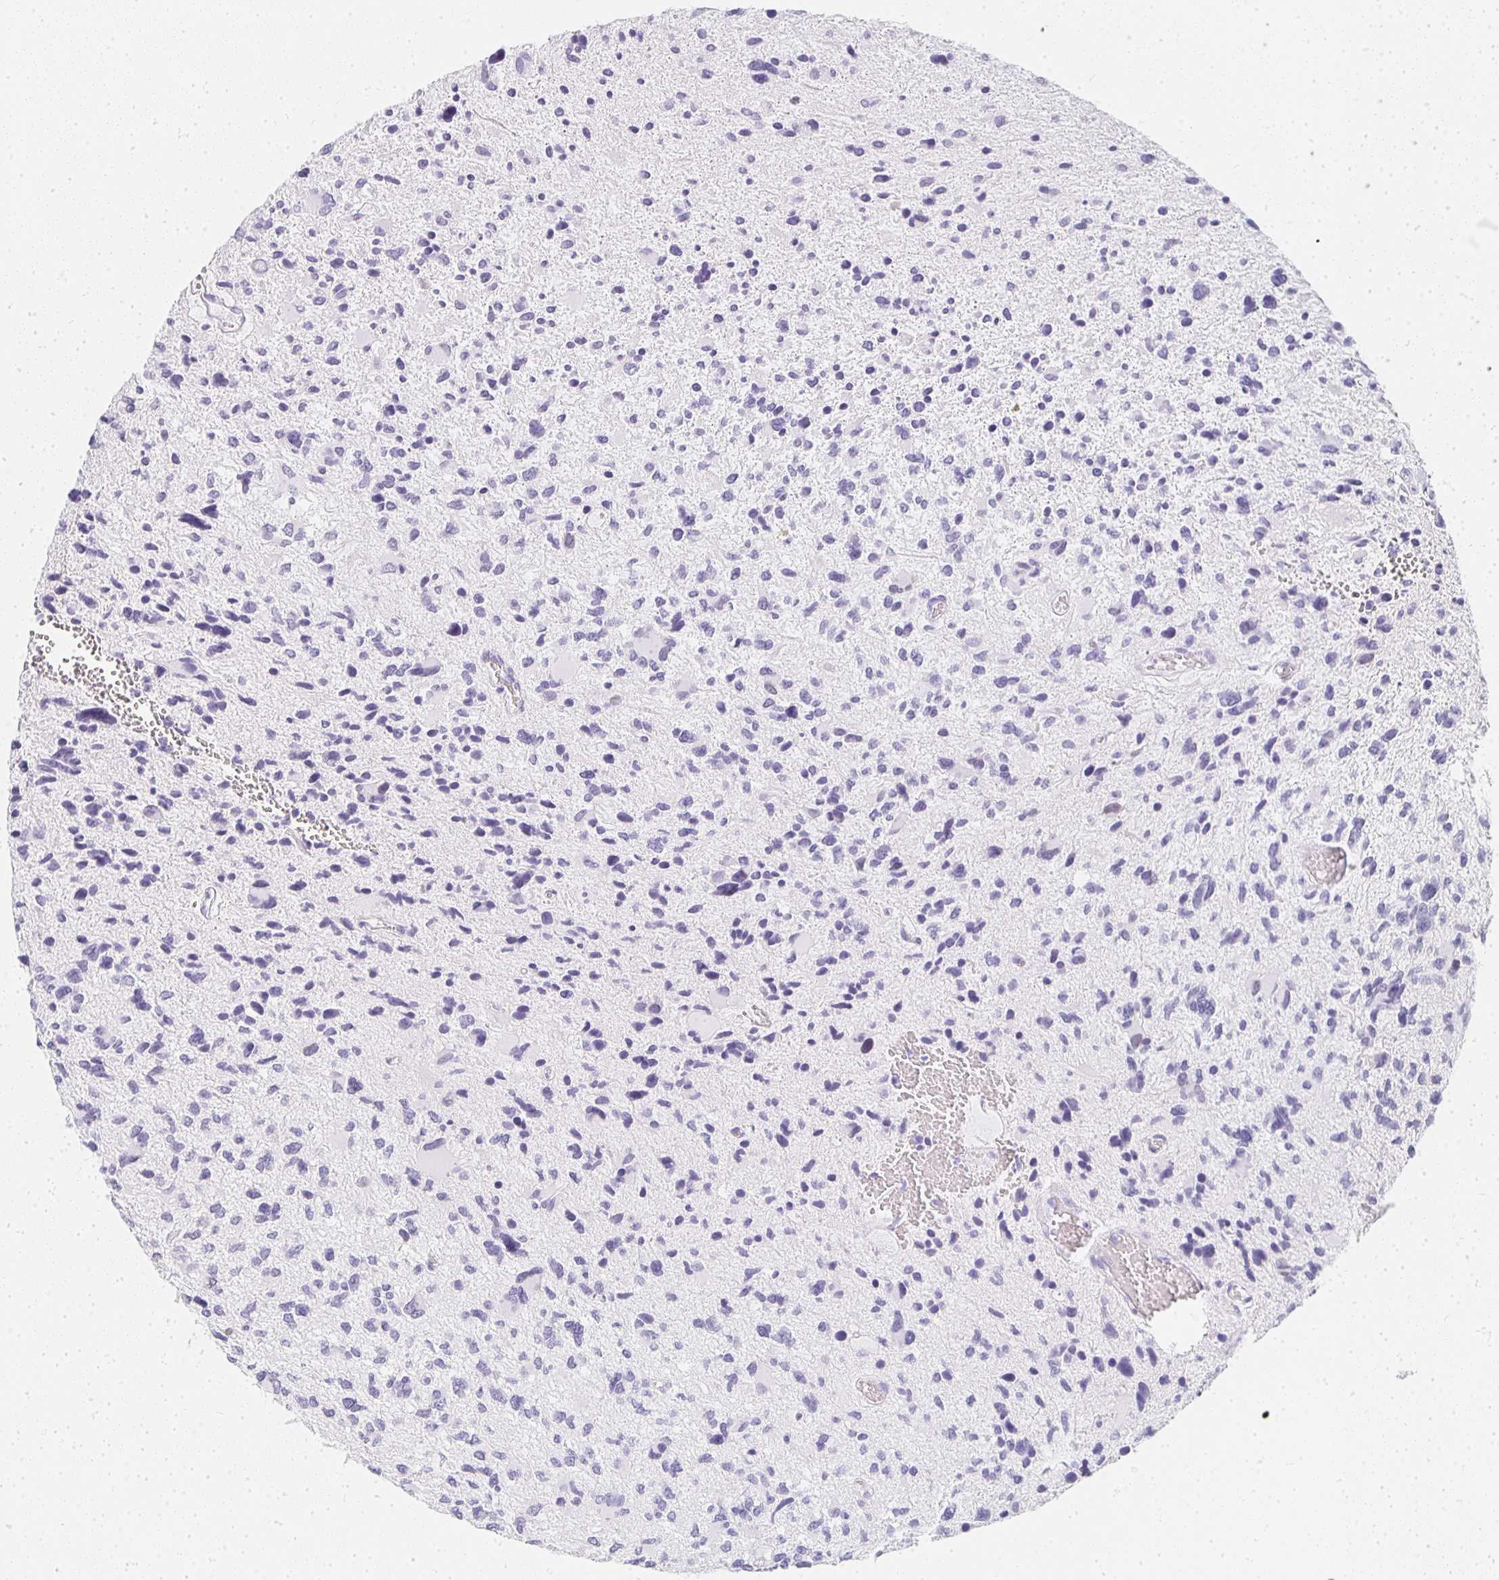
{"staining": {"intensity": "negative", "quantity": "none", "location": "none"}, "tissue": "glioma", "cell_type": "Tumor cells", "image_type": "cancer", "snomed": [{"axis": "morphology", "description": "Glioma, malignant, High grade"}, {"axis": "topography", "description": "Brain"}], "caption": "The image shows no staining of tumor cells in malignant glioma (high-grade).", "gene": "TPSD1", "patient": {"sex": "female", "age": 11}}